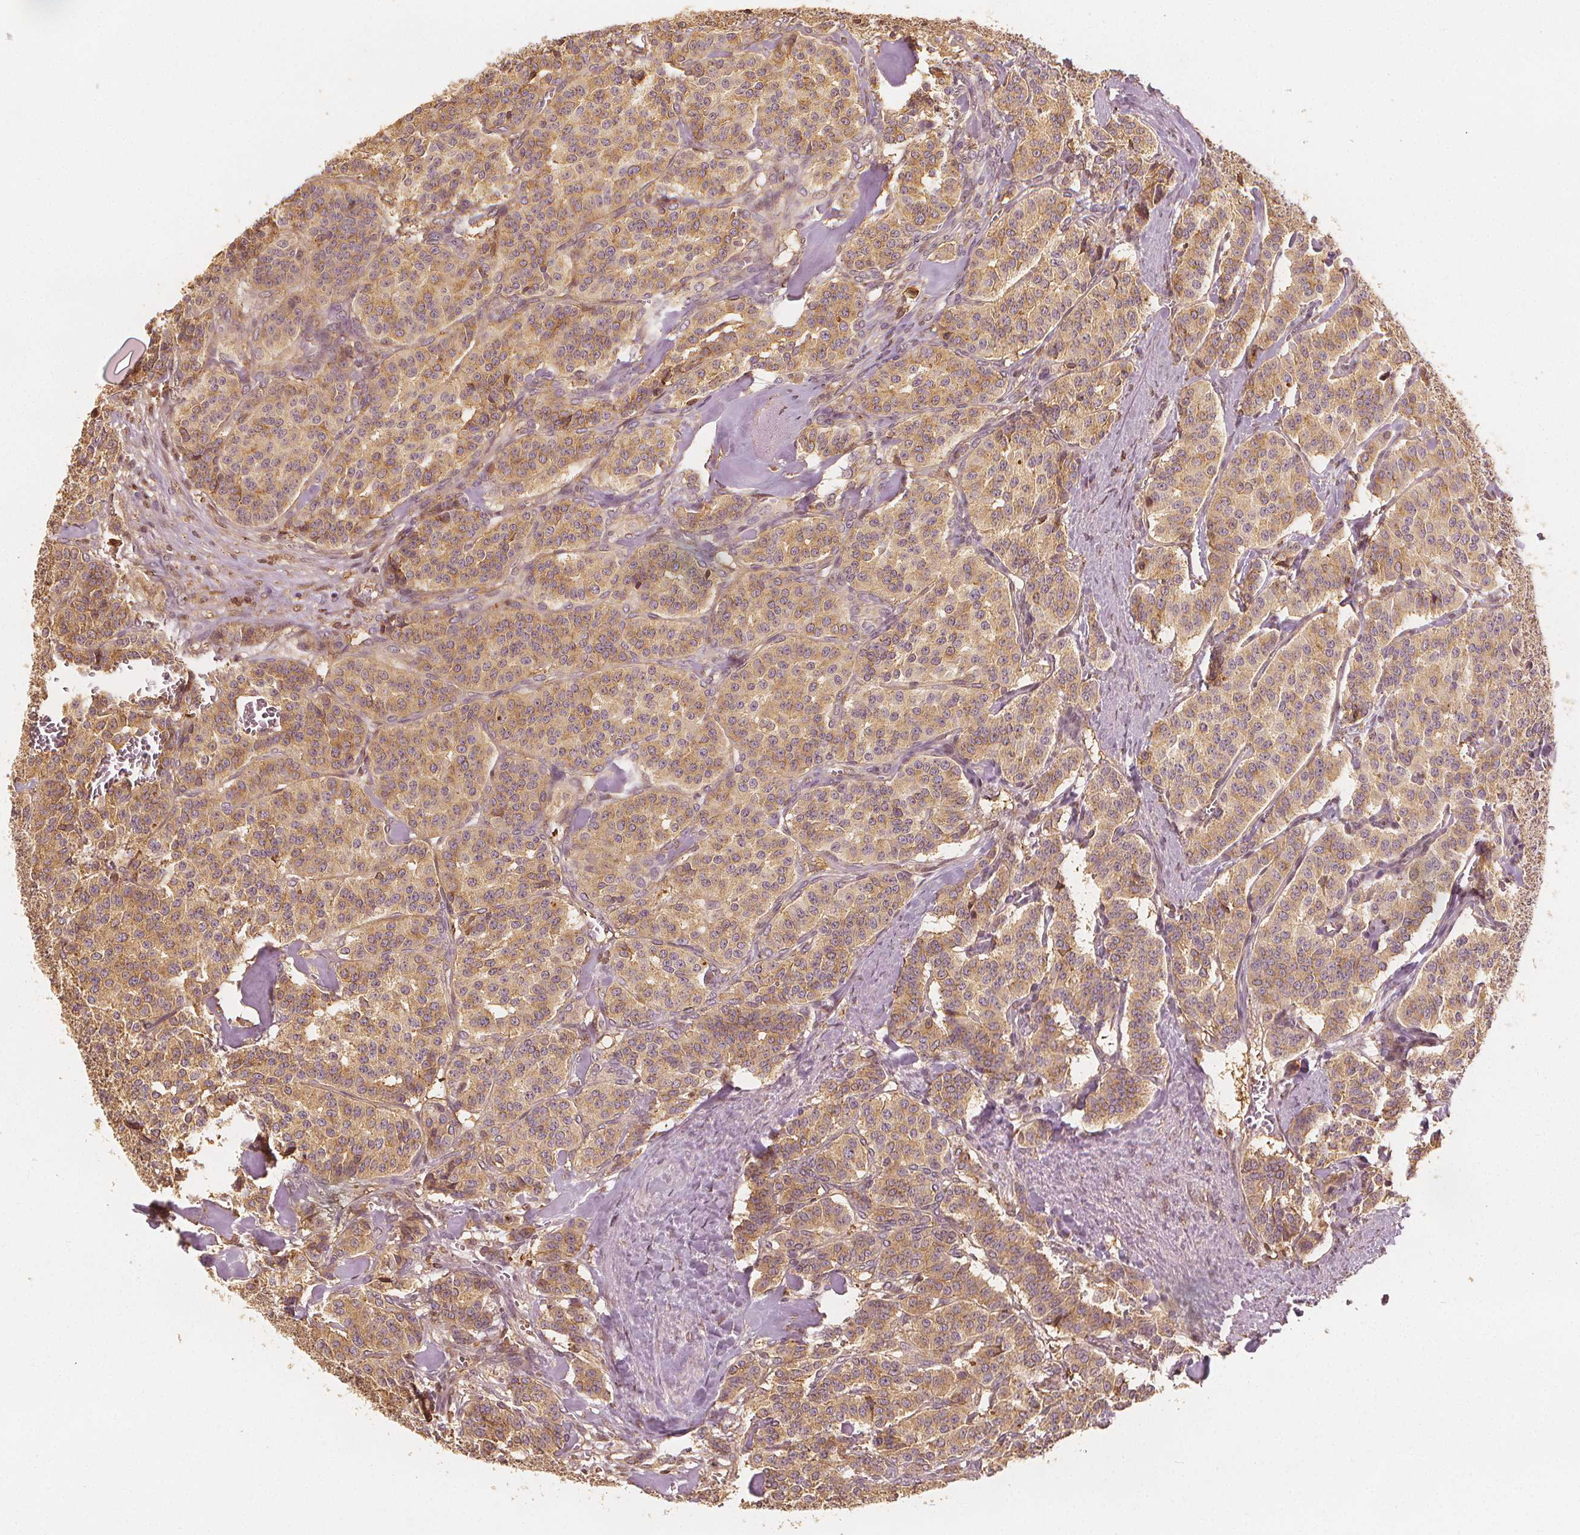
{"staining": {"intensity": "weak", "quantity": ">75%", "location": "cytoplasmic/membranous"}, "tissue": "carcinoid", "cell_type": "Tumor cells", "image_type": "cancer", "snomed": [{"axis": "morphology", "description": "Normal tissue, NOS"}, {"axis": "morphology", "description": "Carcinoid, malignant, NOS"}, {"axis": "topography", "description": "Lung"}], "caption": "This is a histology image of immunohistochemistry (IHC) staining of malignant carcinoid, which shows weak staining in the cytoplasmic/membranous of tumor cells.", "gene": "ARHGAP26", "patient": {"sex": "female", "age": 46}}